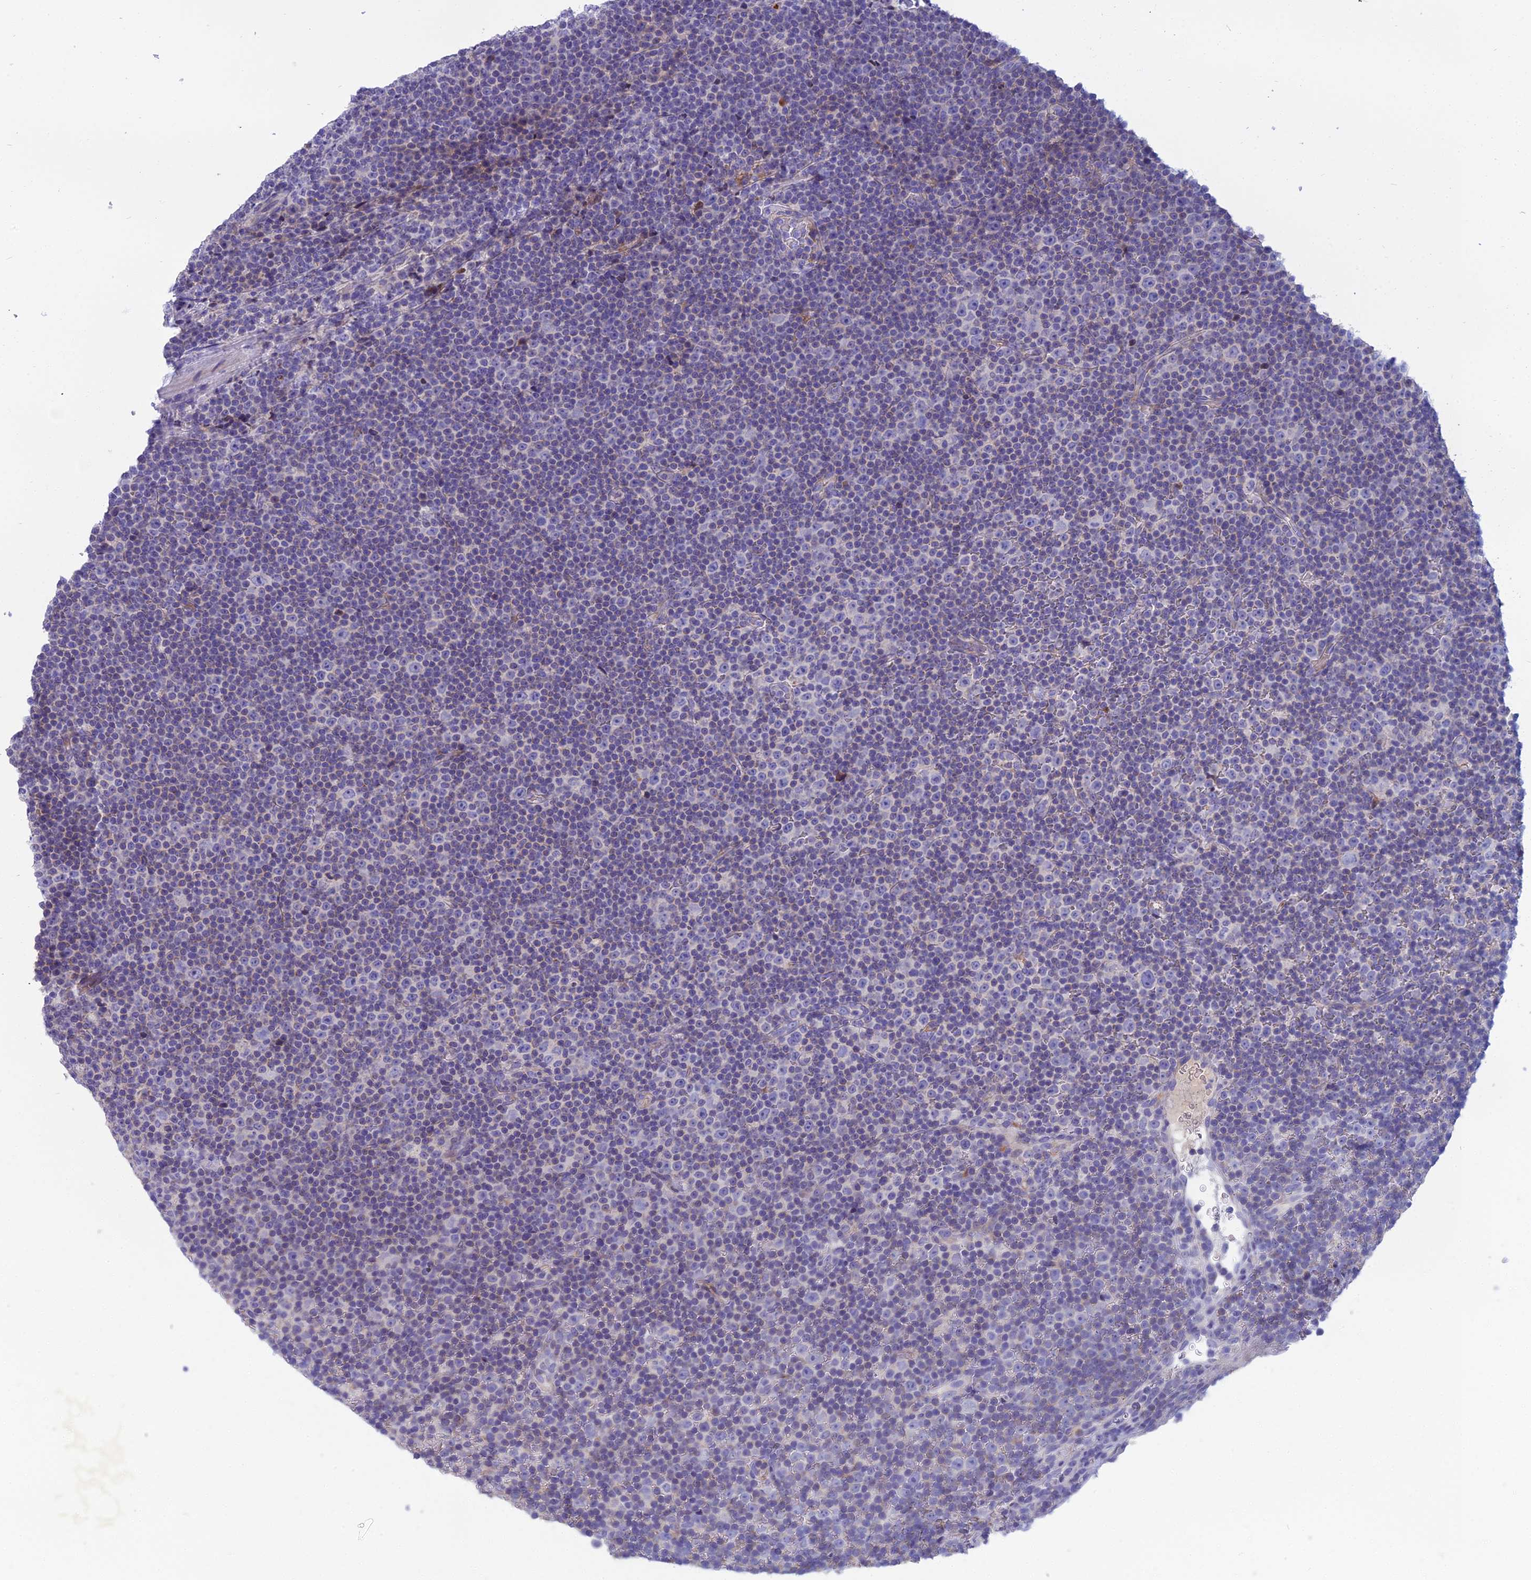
{"staining": {"intensity": "negative", "quantity": "none", "location": "none"}, "tissue": "lymphoma", "cell_type": "Tumor cells", "image_type": "cancer", "snomed": [{"axis": "morphology", "description": "Malignant lymphoma, non-Hodgkin's type, Low grade"}, {"axis": "topography", "description": "Lymph node"}], "caption": "This is a photomicrograph of IHC staining of low-grade malignant lymphoma, non-Hodgkin's type, which shows no staining in tumor cells.", "gene": "SPTLC3", "patient": {"sex": "female", "age": 67}}